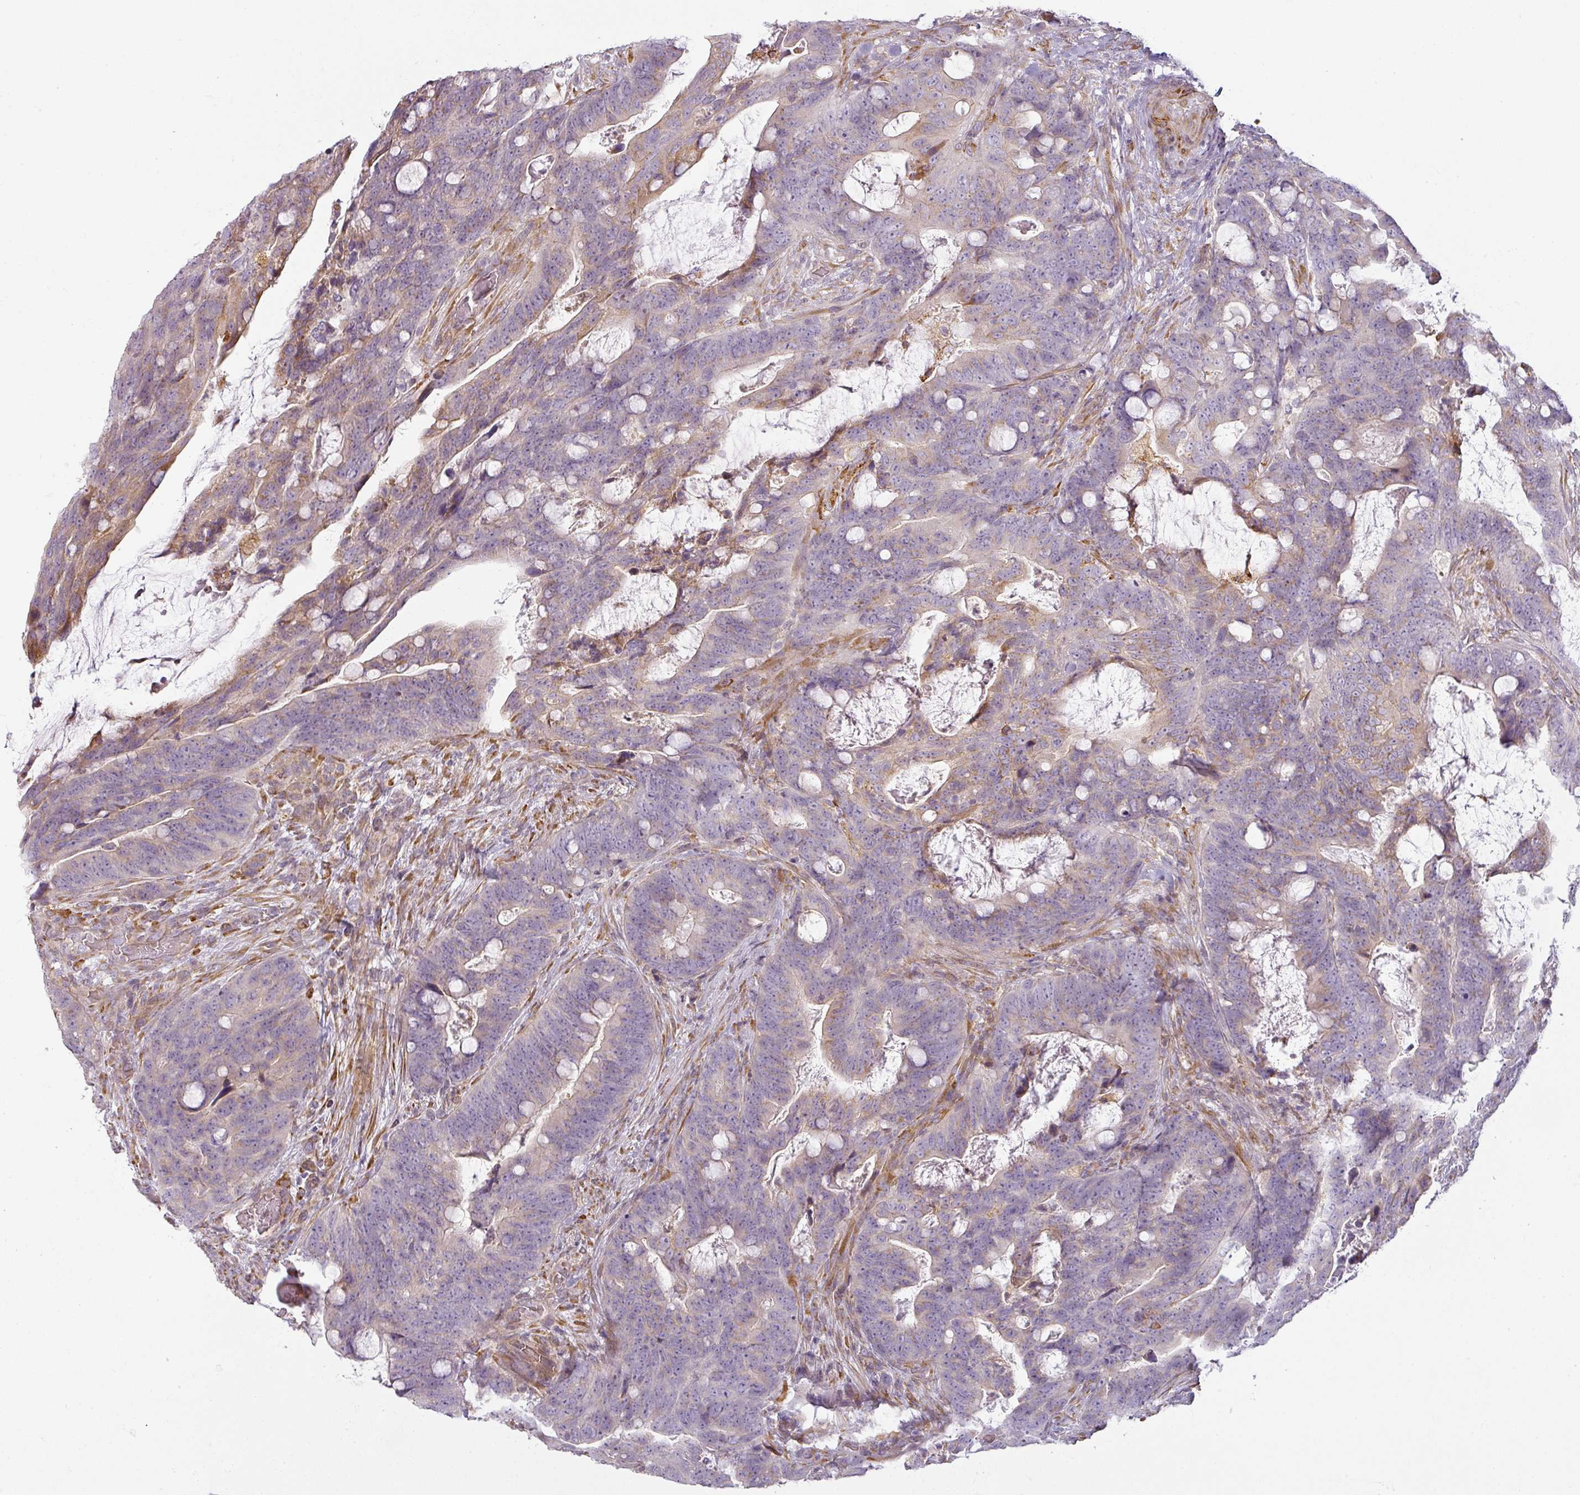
{"staining": {"intensity": "weak", "quantity": "<25%", "location": "cytoplasmic/membranous"}, "tissue": "colorectal cancer", "cell_type": "Tumor cells", "image_type": "cancer", "snomed": [{"axis": "morphology", "description": "Adenocarcinoma, NOS"}, {"axis": "topography", "description": "Colon"}], "caption": "DAB immunohistochemical staining of colorectal cancer shows no significant staining in tumor cells.", "gene": "CCDC144A", "patient": {"sex": "female", "age": 82}}